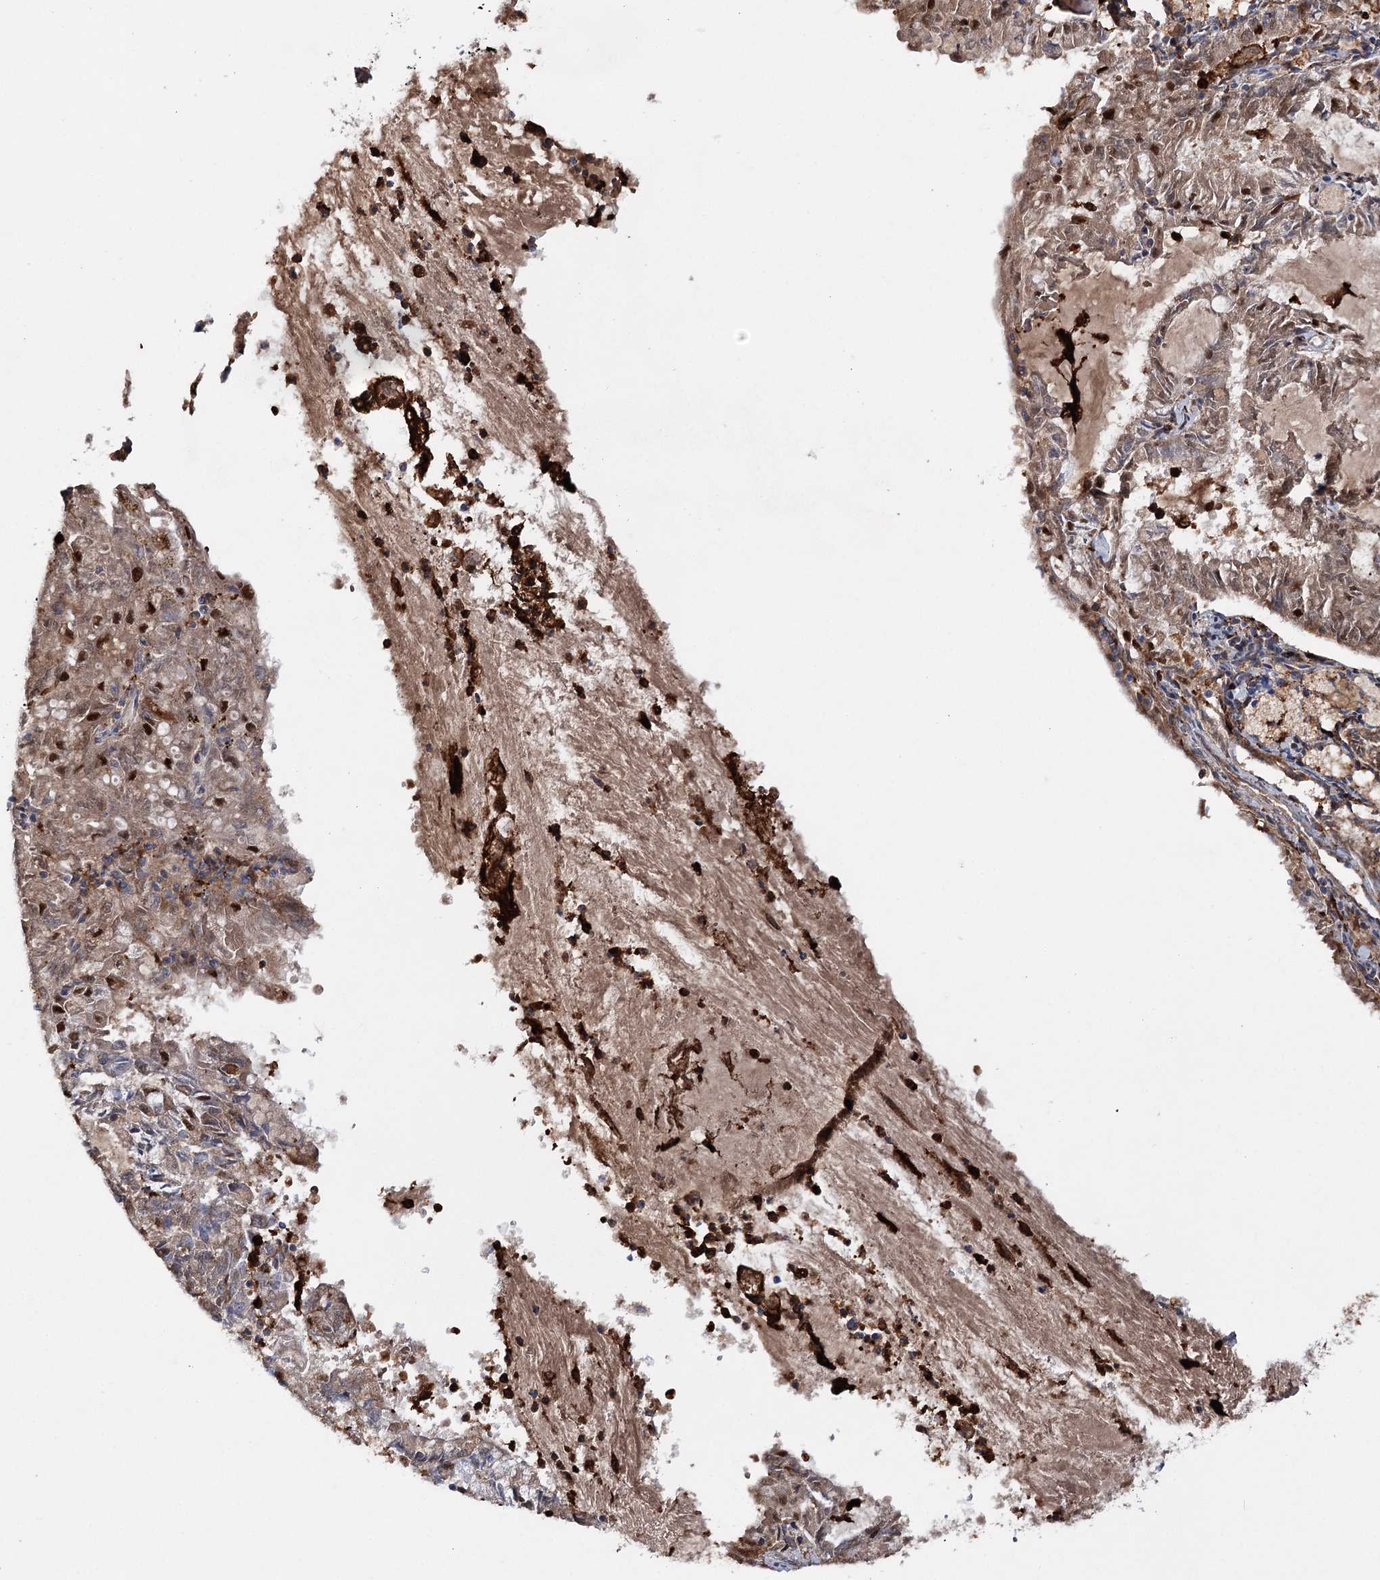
{"staining": {"intensity": "moderate", "quantity": ">75%", "location": "cytoplasmic/membranous"}, "tissue": "endometrial cancer", "cell_type": "Tumor cells", "image_type": "cancer", "snomed": [{"axis": "morphology", "description": "Adenocarcinoma, NOS"}, {"axis": "topography", "description": "Endometrium"}], "caption": "Endometrial cancer stained with a protein marker displays moderate staining in tumor cells.", "gene": "CFAP46", "patient": {"sex": "female", "age": 57}}